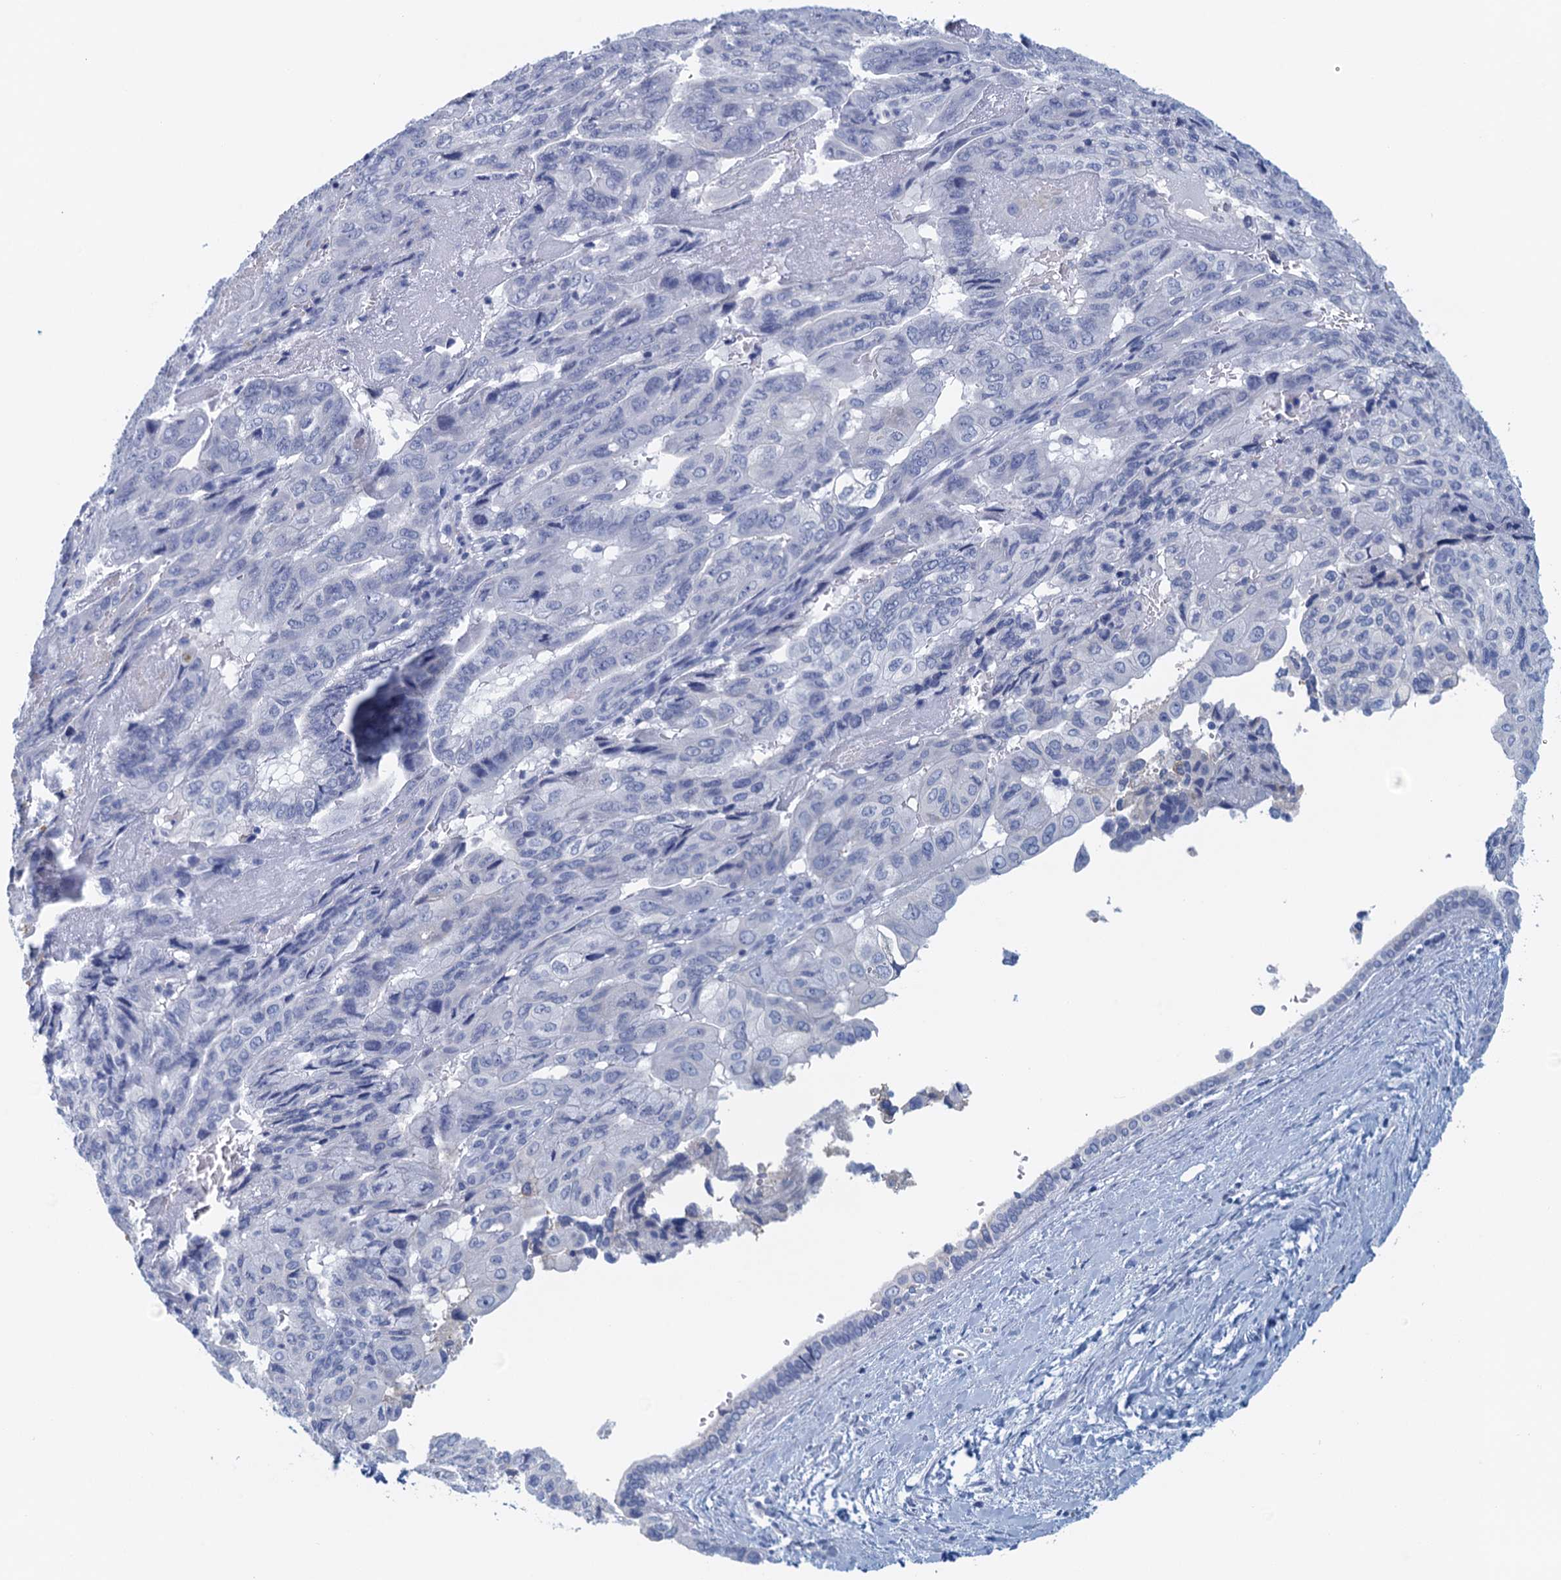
{"staining": {"intensity": "negative", "quantity": "none", "location": "none"}, "tissue": "pancreatic cancer", "cell_type": "Tumor cells", "image_type": "cancer", "snomed": [{"axis": "morphology", "description": "Adenocarcinoma, NOS"}, {"axis": "topography", "description": "Pancreas"}], "caption": "DAB immunohistochemical staining of pancreatic cancer (adenocarcinoma) shows no significant expression in tumor cells. (Immunohistochemistry (ihc), brightfield microscopy, high magnification).", "gene": "CYP51A1", "patient": {"sex": "male", "age": 51}}